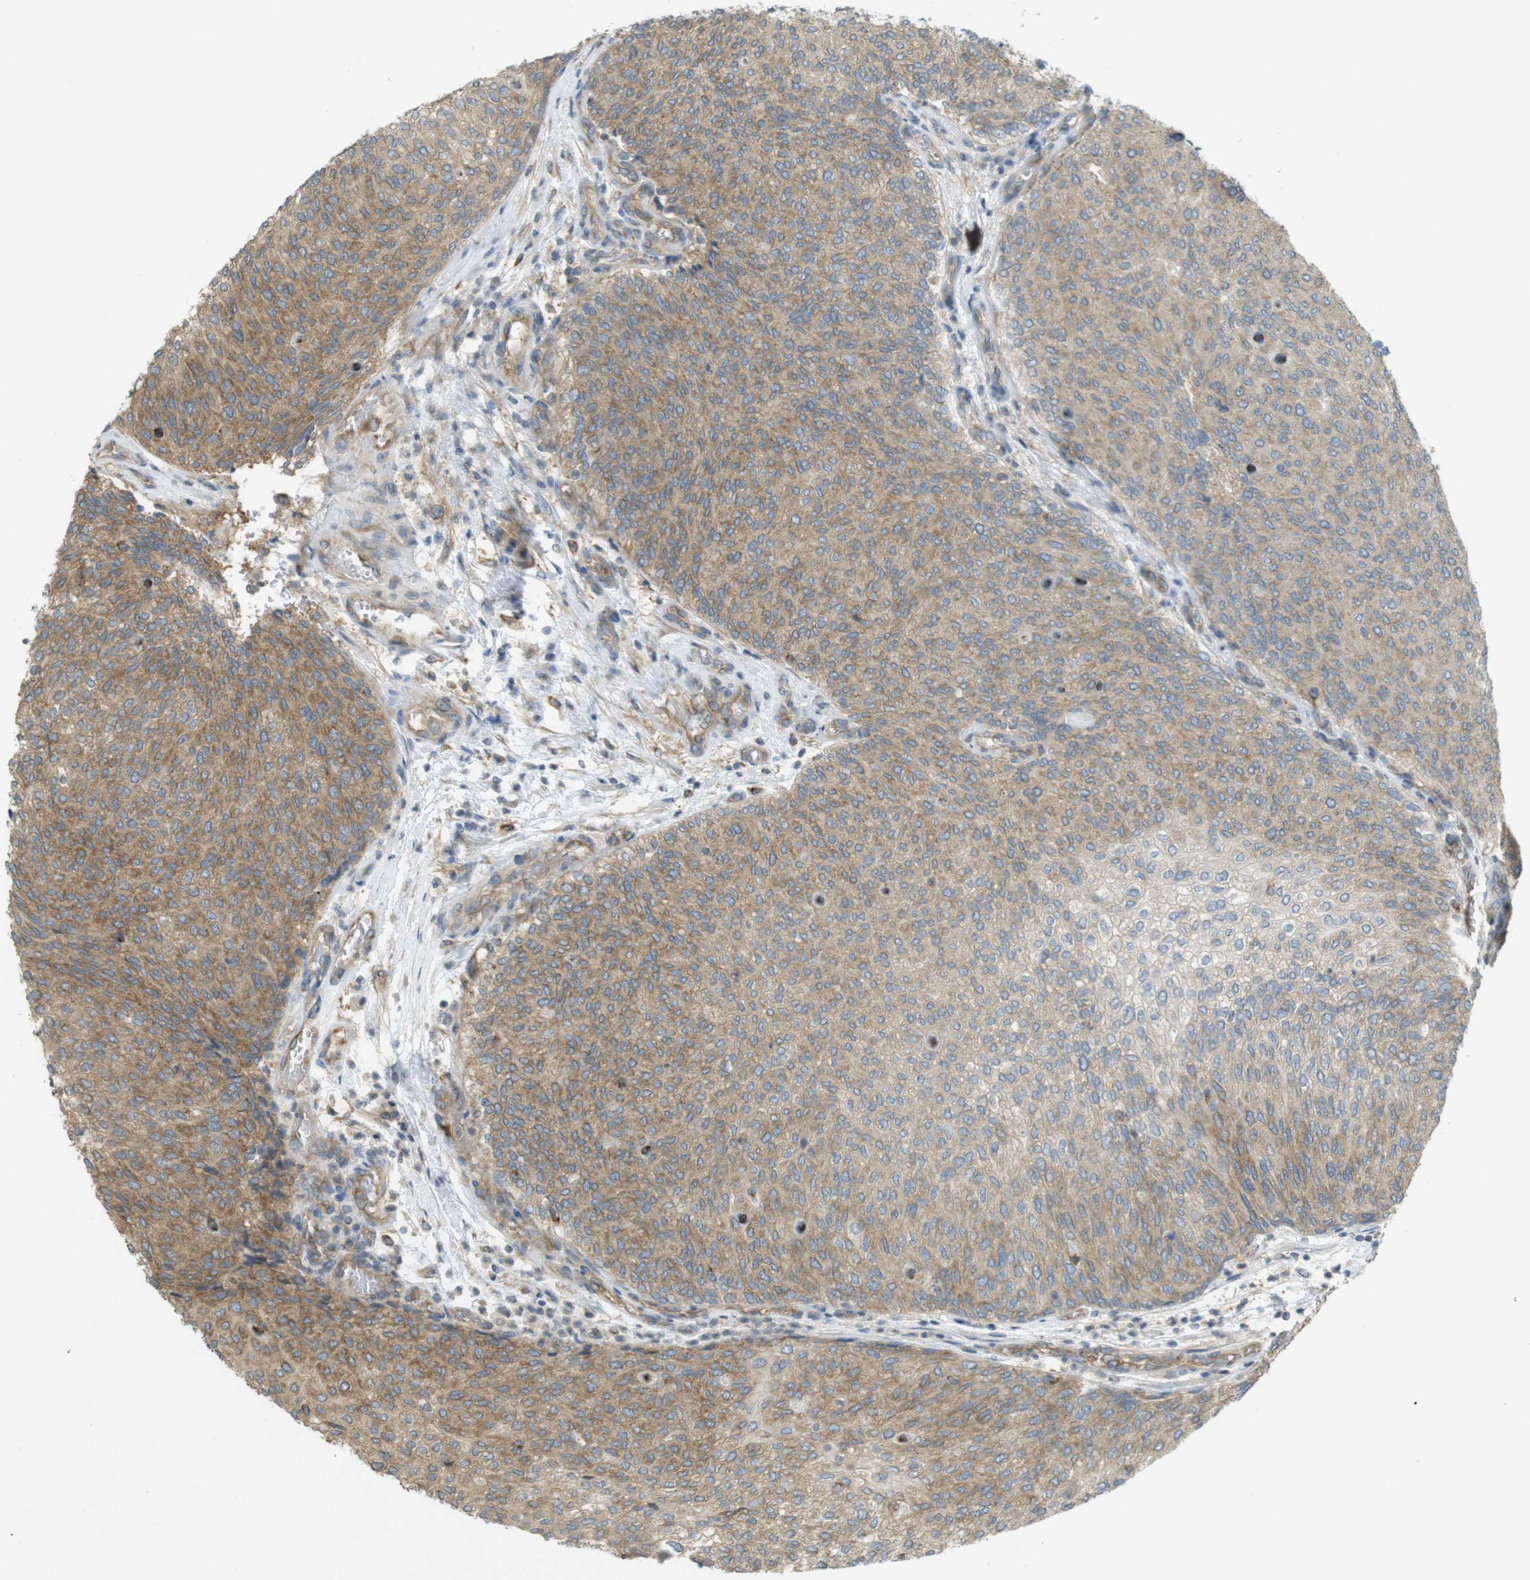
{"staining": {"intensity": "moderate", "quantity": ">75%", "location": "cytoplasmic/membranous"}, "tissue": "urothelial cancer", "cell_type": "Tumor cells", "image_type": "cancer", "snomed": [{"axis": "morphology", "description": "Urothelial carcinoma, Low grade"}, {"axis": "topography", "description": "Urinary bladder"}], "caption": "Immunohistochemical staining of urothelial cancer demonstrates medium levels of moderate cytoplasmic/membranous expression in about >75% of tumor cells. (Stains: DAB (3,3'-diaminobenzidine) in brown, nuclei in blue, Microscopy: brightfield microscopy at high magnification).", "gene": "KIF5B", "patient": {"sex": "female", "age": 79}}